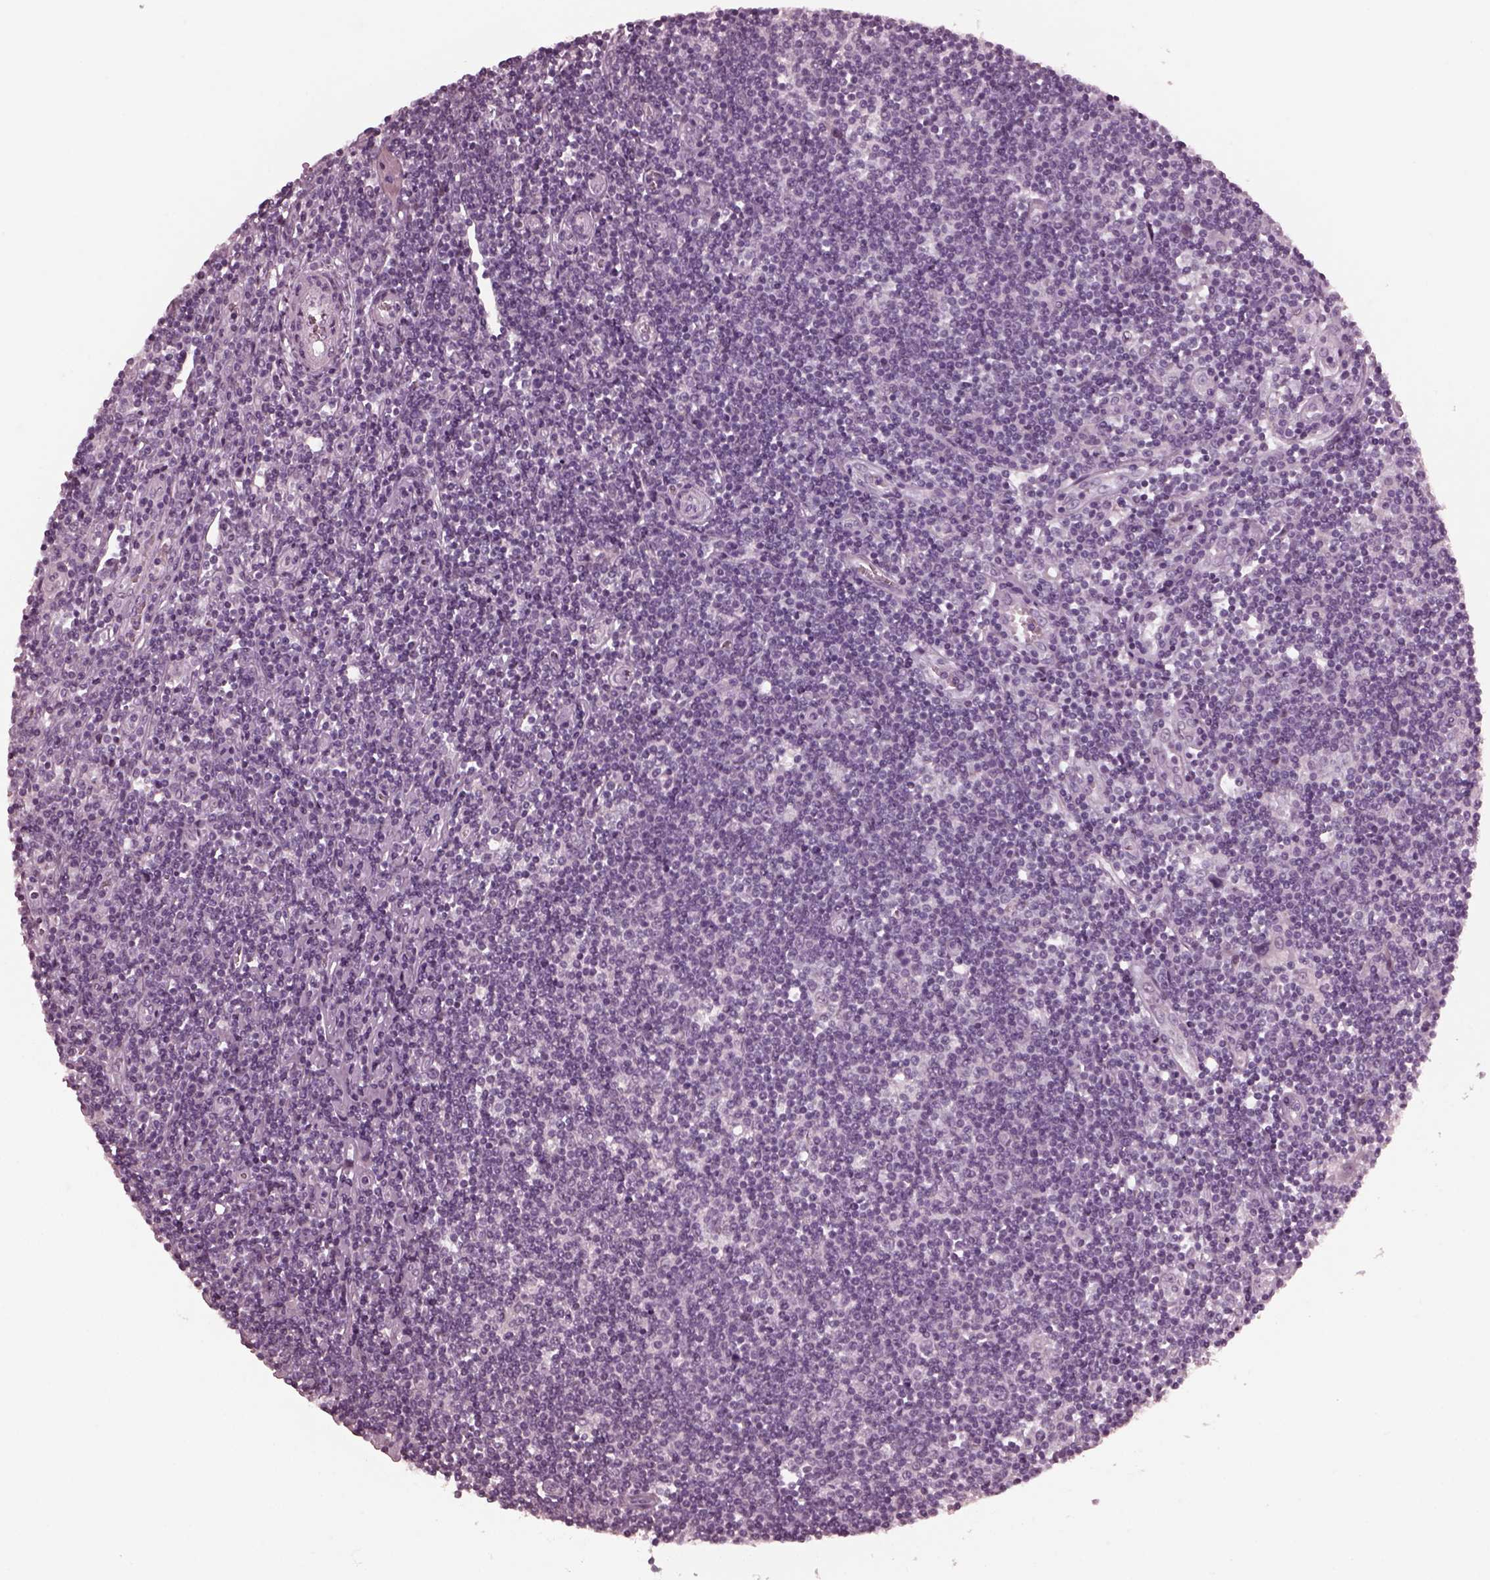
{"staining": {"intensity": "negative", "quantity": "none", "location": "none"}, "tissue": "lymphoma", "cell_type": "Tumor cells", "image_type": "cancer", "snomed": [{"axis": "morphology", "description": "Hodgkin's disease, NOS"}, {"axis": "topography", "description": "Lymph node"}], "caption": "This is an immunohistochemistry (IHC) image of human lymphoma. There is no staining in tumor cells.", "gene": "CGA", "patient": {"sex": "male", "age": 40}}